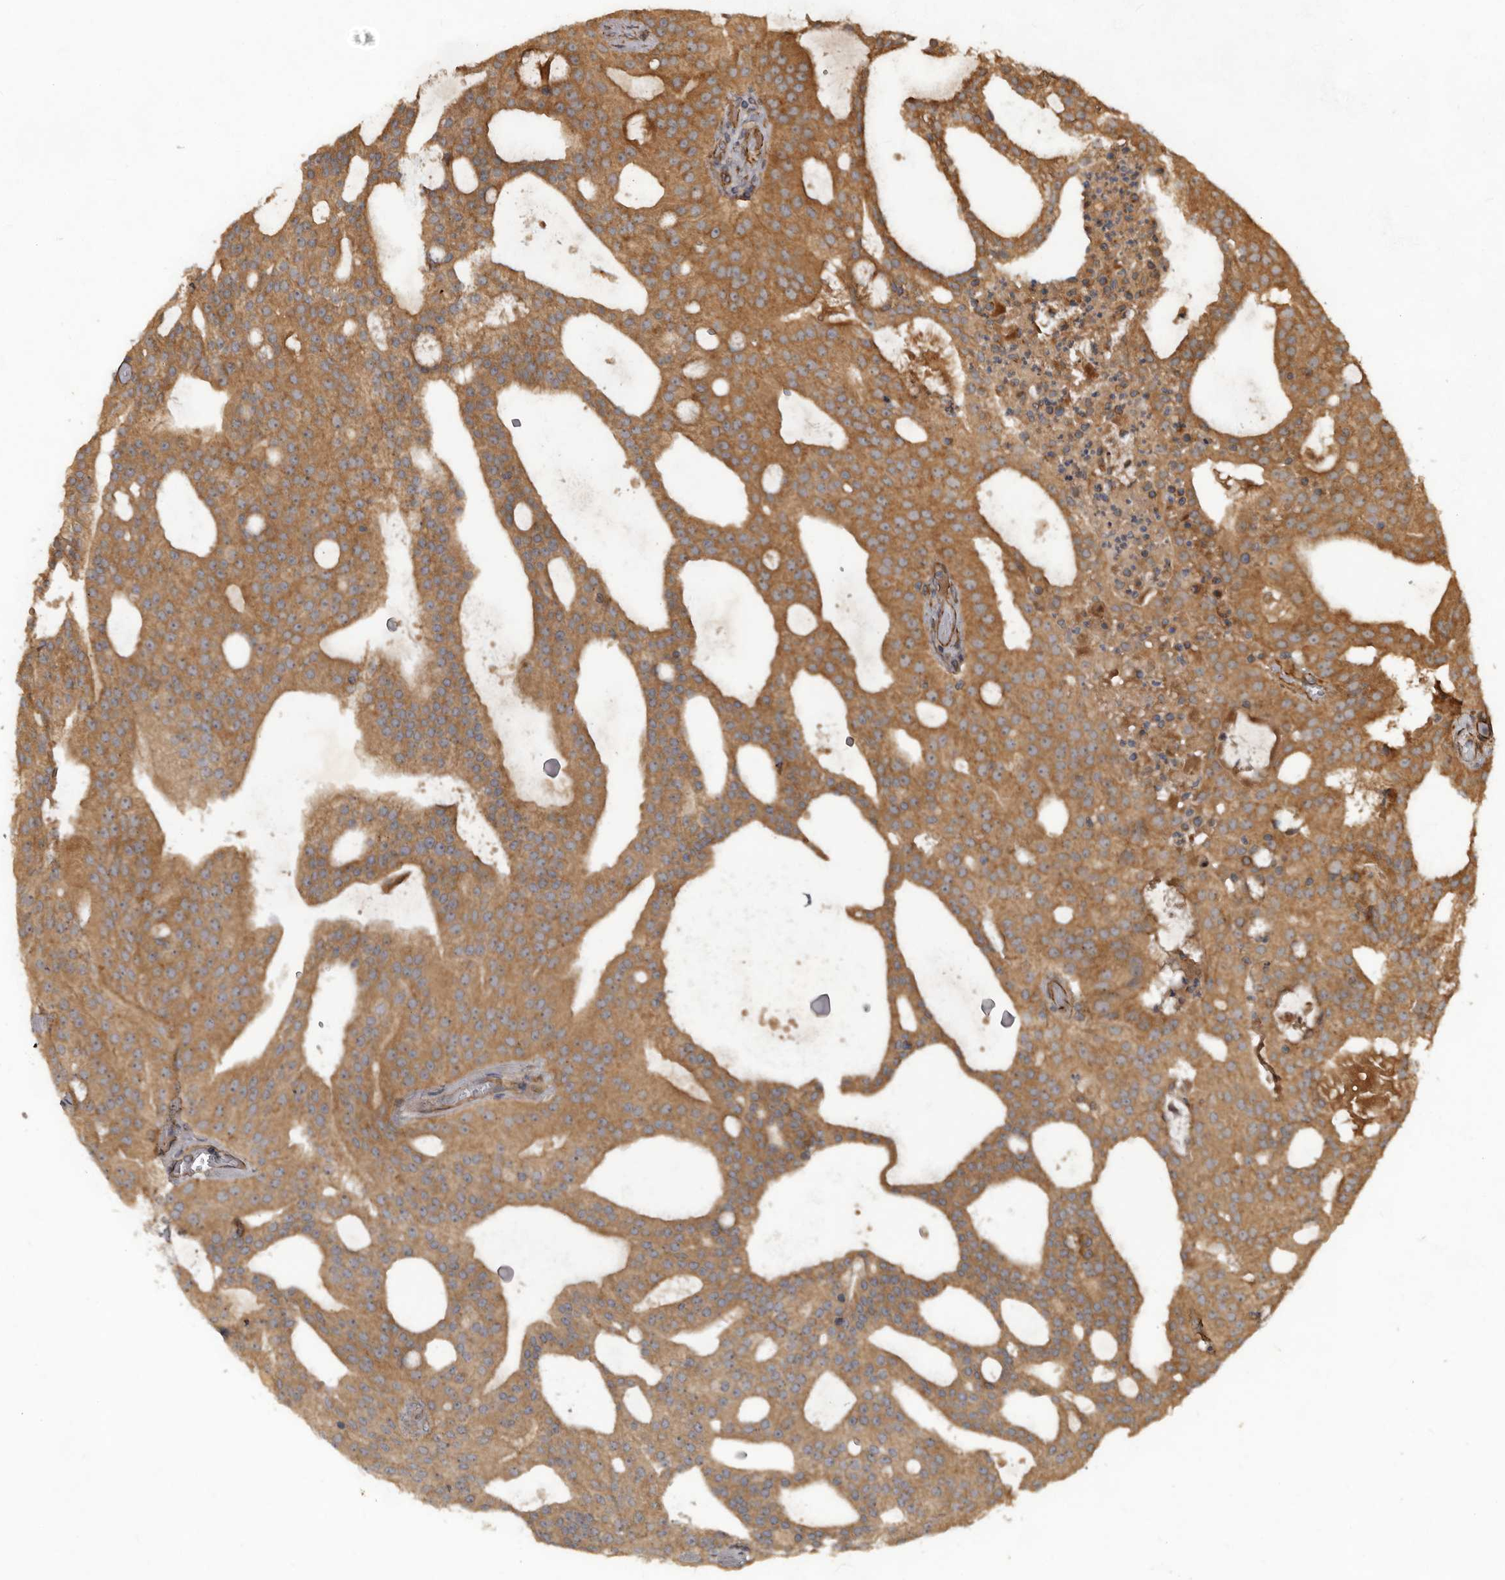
{"staining": {"intensity": "moderate", "quantity": ">75%", "location": "cytoplasmic/membranous"}, "tissue": "prostate cancer", "cell_type": "Tumor cells", "image_type": "cancer", "snomed": [{"axis": "morphology", "description": "Adenocarcinoma, Medium grade"}, {"axis": "topography", "description": "Prostate"}], "caption": "Prostate cancer (medium-grade adenocarcinoma) tissue demonstrates moderate cytoplasmic/membranous positivity in approximately >75% of tumor cells, visualized by immunohistochemistry. (Stains: DAB in brown, nuclei in blue, Microscopy: brightfield microscopy at high magnification).", "gene": "STK36", "patient": {"sex": "male", "age": 88}}